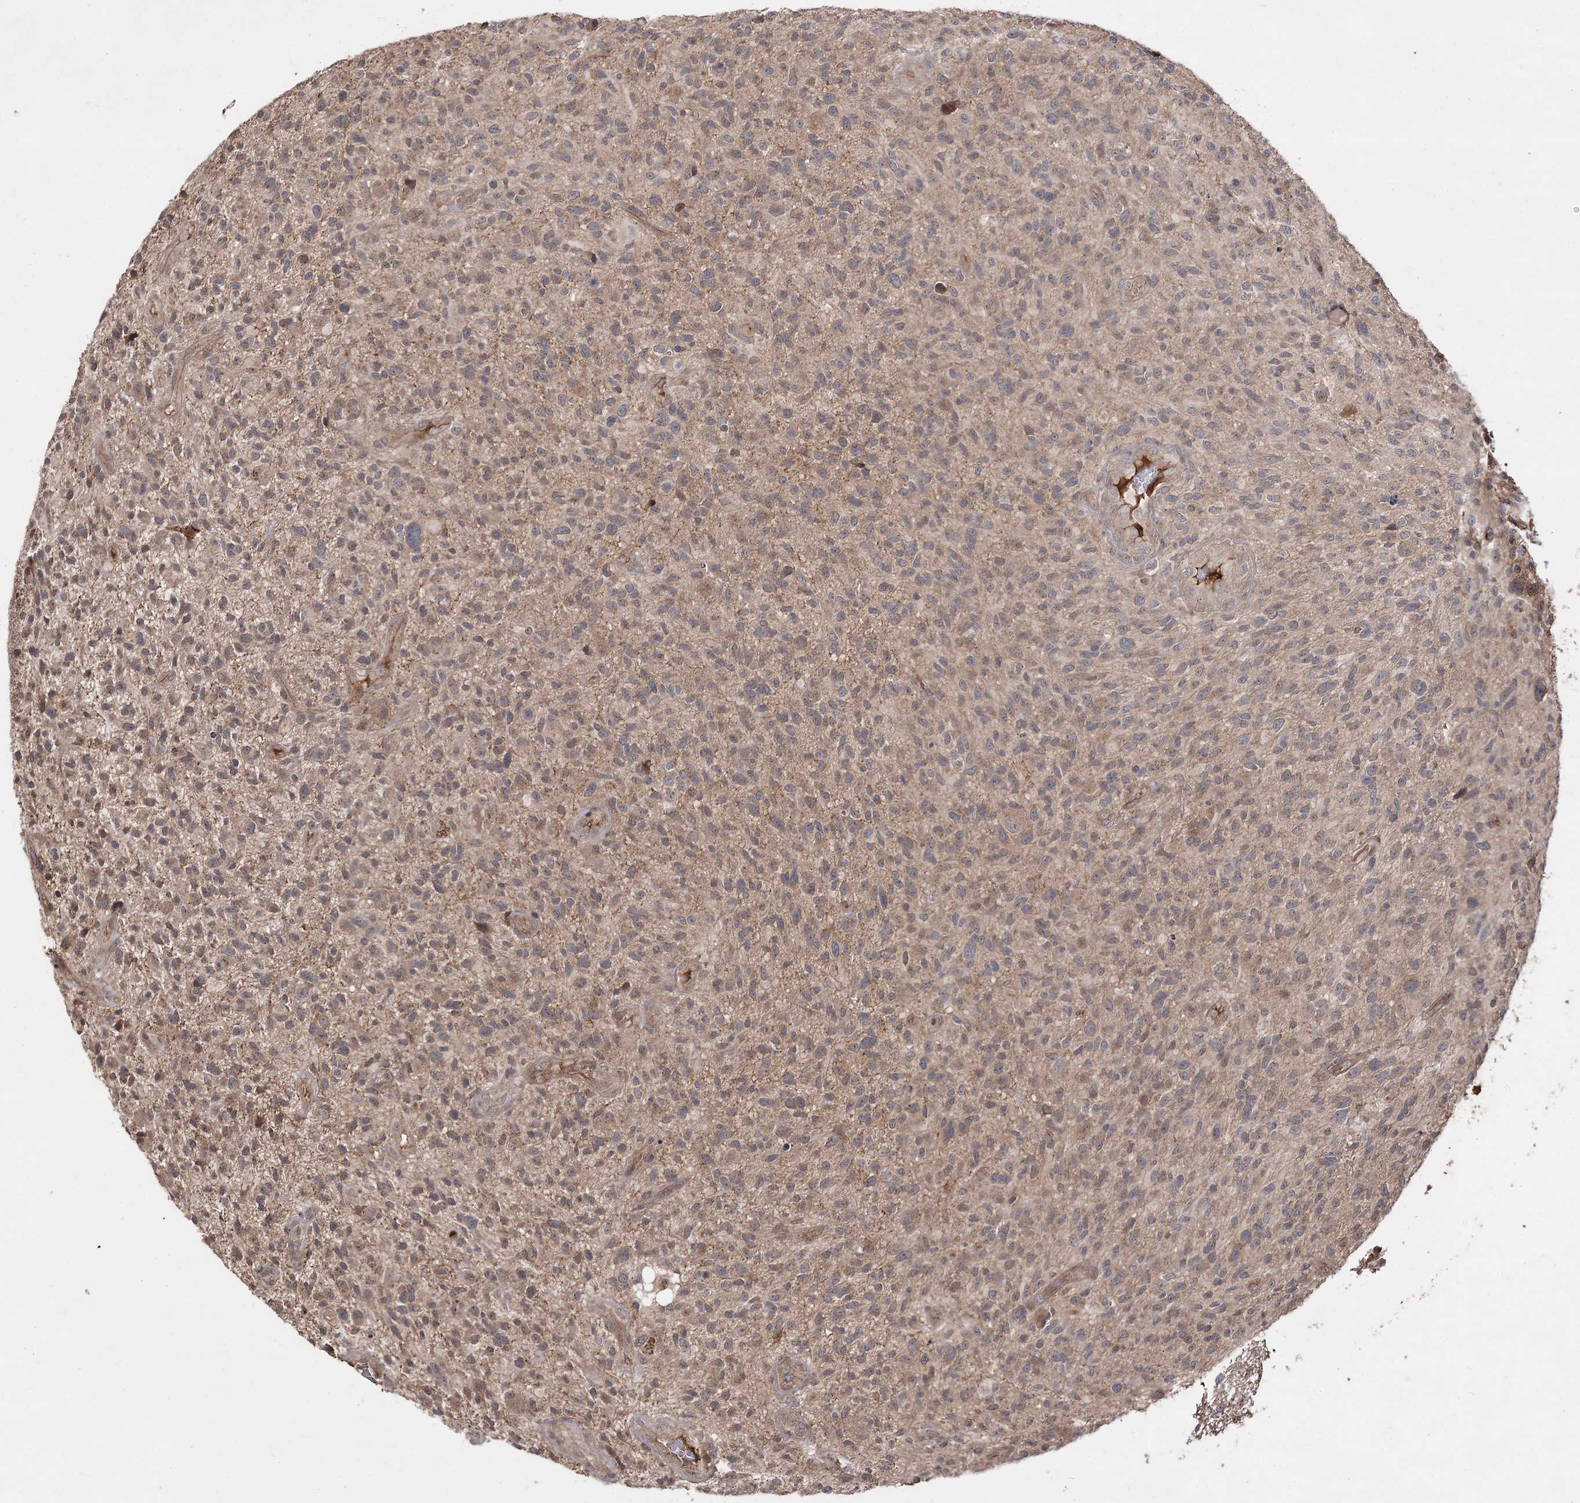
{"staining": {"intensity": "negative", "quantity": "none", "location": "none"}, "tissue": "glioma", "cell_type": "Tumor cells", "image_type": "cancer", "snomed": [{"axis": "morphology", "description": "Glioma, malignant, High grade"}, {"axis": "topography", "description": "Brain"}], "caption": "IHC histopathology image of neoplastic tissue: human glioma stained with DAB shows no significant protein positivity in tumor cells.", "gene": "FANCL", "patient": {"sex": "male", "age": 47}}